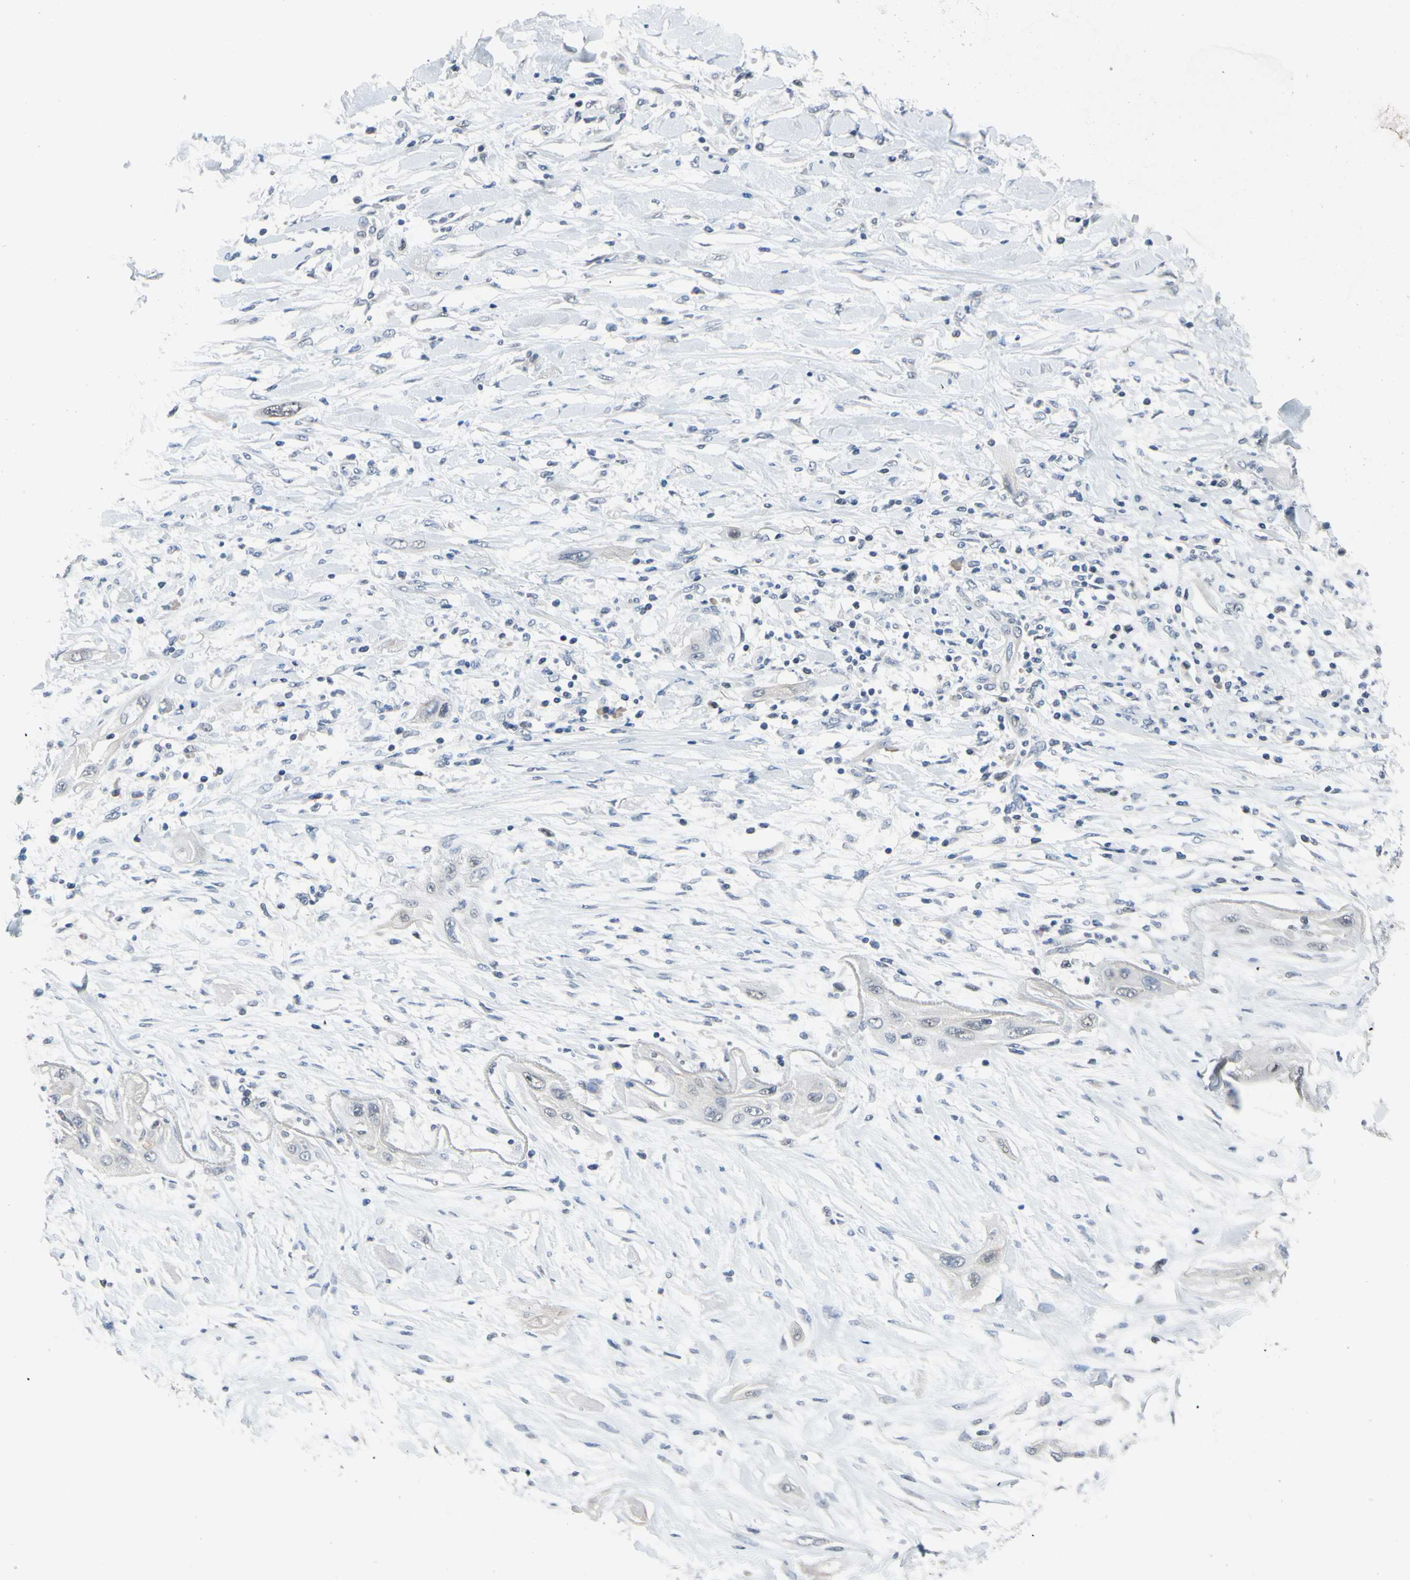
{"staining": {"intensity": "weak", "quantity": ">75%", "location": "cytoplasmic/membranous"}, "tissue": "lung cancer", "cell_type": "Tumor cells", "image_type": "cancer", "snomed": [{"axis": "morphology", "description": "Squamous cell carcinoma, NOS"}, {"axis": "topography", "description": "Lung"}], "caption": "Tumor cells reveal weak cytoplasmic/membranous positivity in about >75% of cells in lung cancer (squamous cell carcinoma).", "gene": "LHX9", "patient": {"sex": "female", "age": 47}}